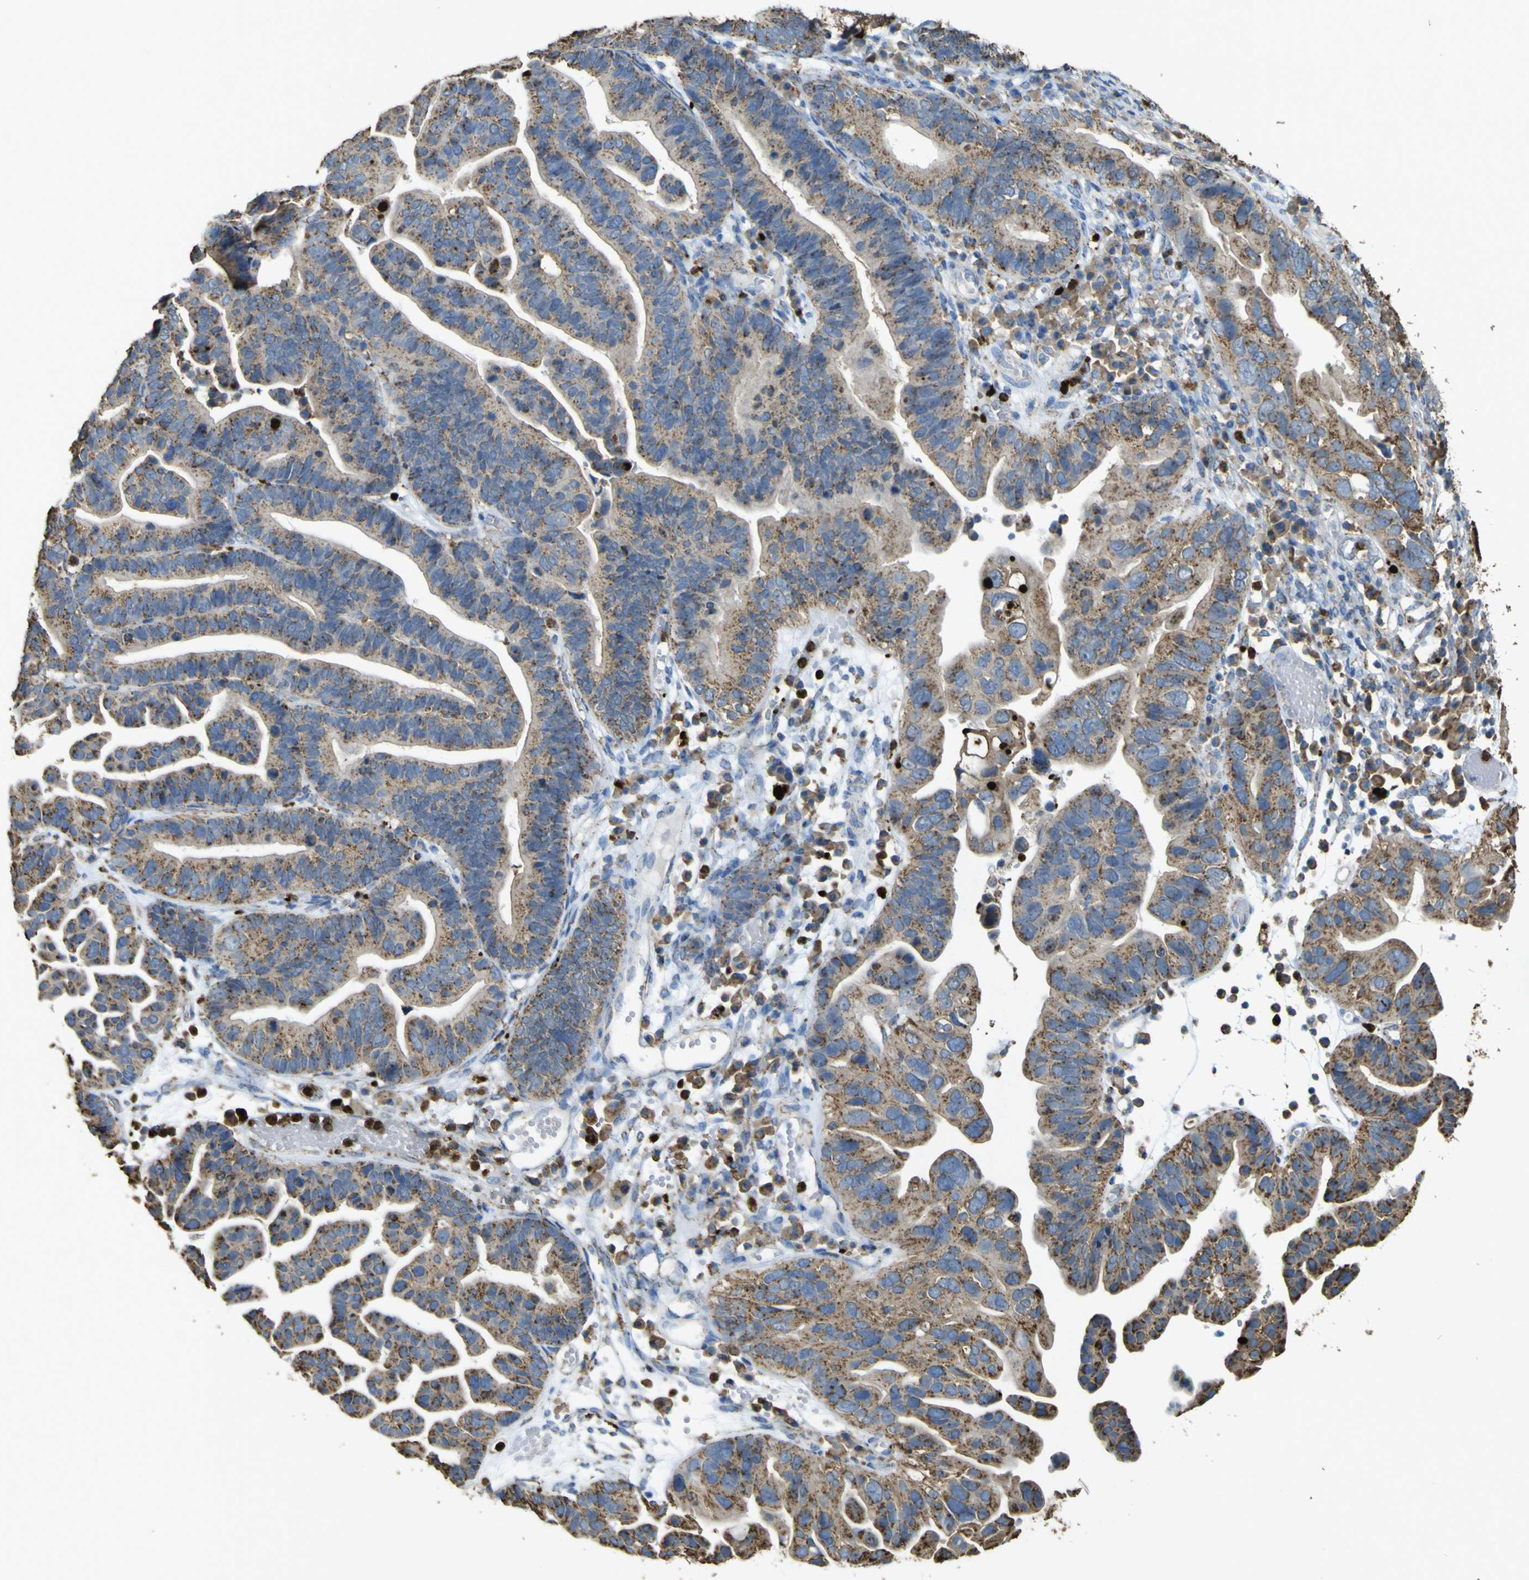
{"staining": {"intensity": "moderate", "quantity": ">75%", "location": "cytoplasmic/membranous"}, "tissue": "ovarian cancer", "cell_type": "Tumor cells", "image_type": "cancer", "snomed": [{"axis": "morphology", "description": "Cystadenocarcinoma, serous, NOS"}, {"axis": "topography", "description": "Ovary"}], "caption": "Ovarian cancer (serous cystadenocarcinoma) stained with a brown dye shows moderate cytoplasmic/membranous positive positivity in about >75% of tumor cells.", "gene": "ACSL3", "patient": {"sex": "female", "age": 56}}